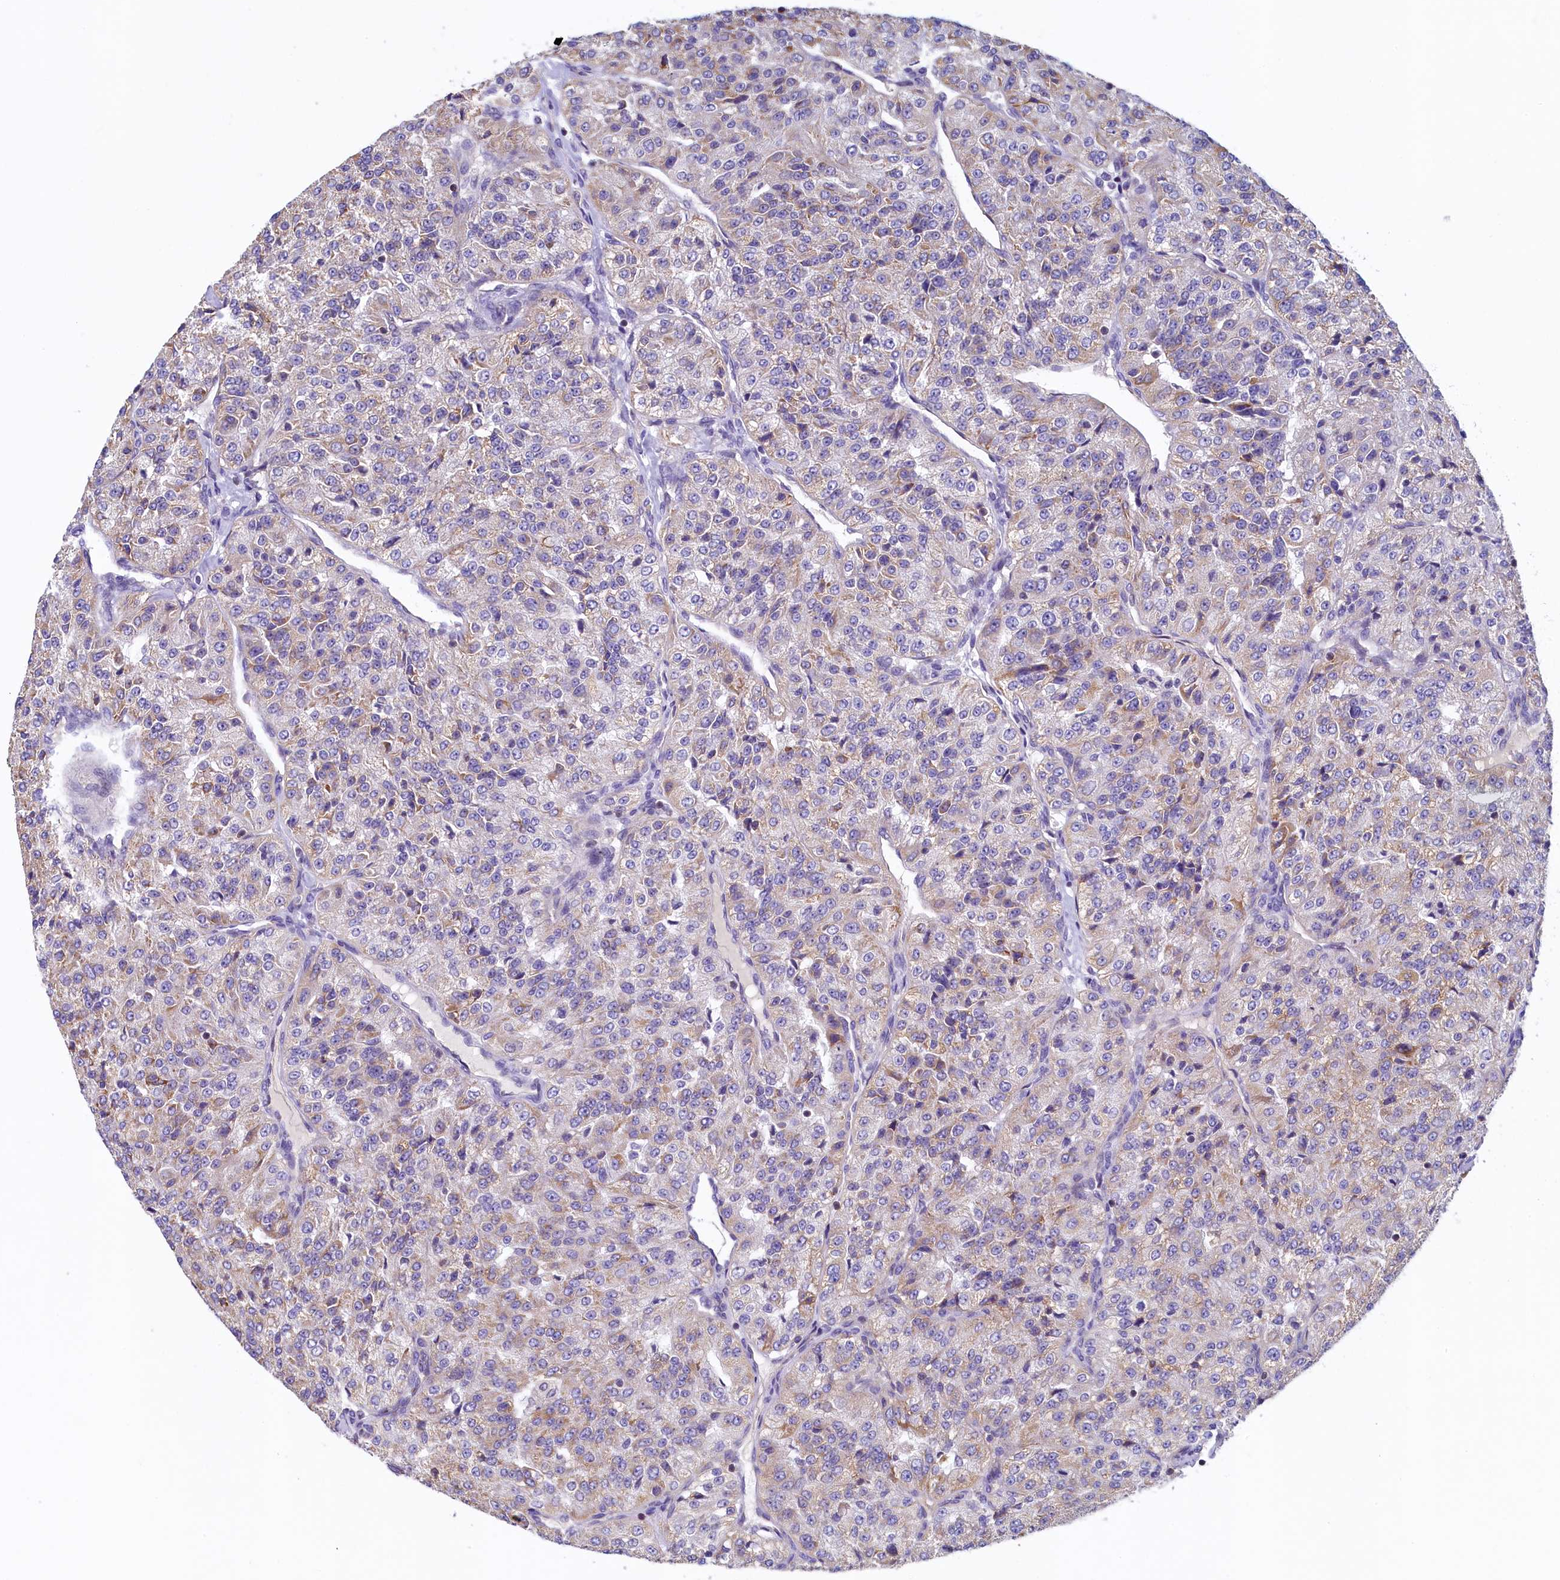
{"staining": {"intensity": "negative", "quantity": "none", "location": "none"}, "tissue": "renal cancer", "cell_type": "Tumor cells", "image_type": "cancer", "snomed": [{"axis": "morphology", "description": "Adenocarcinoma, NOS"}, {"axis": "topography", "description": "Kidney"}], "caption": "Immunohistochemistry of renal cancer (adenocarcinoma) shows no expression in tumor cells.", "gene": "TRAF3IP3", "patient": {"sex": "female", "age": 63}}